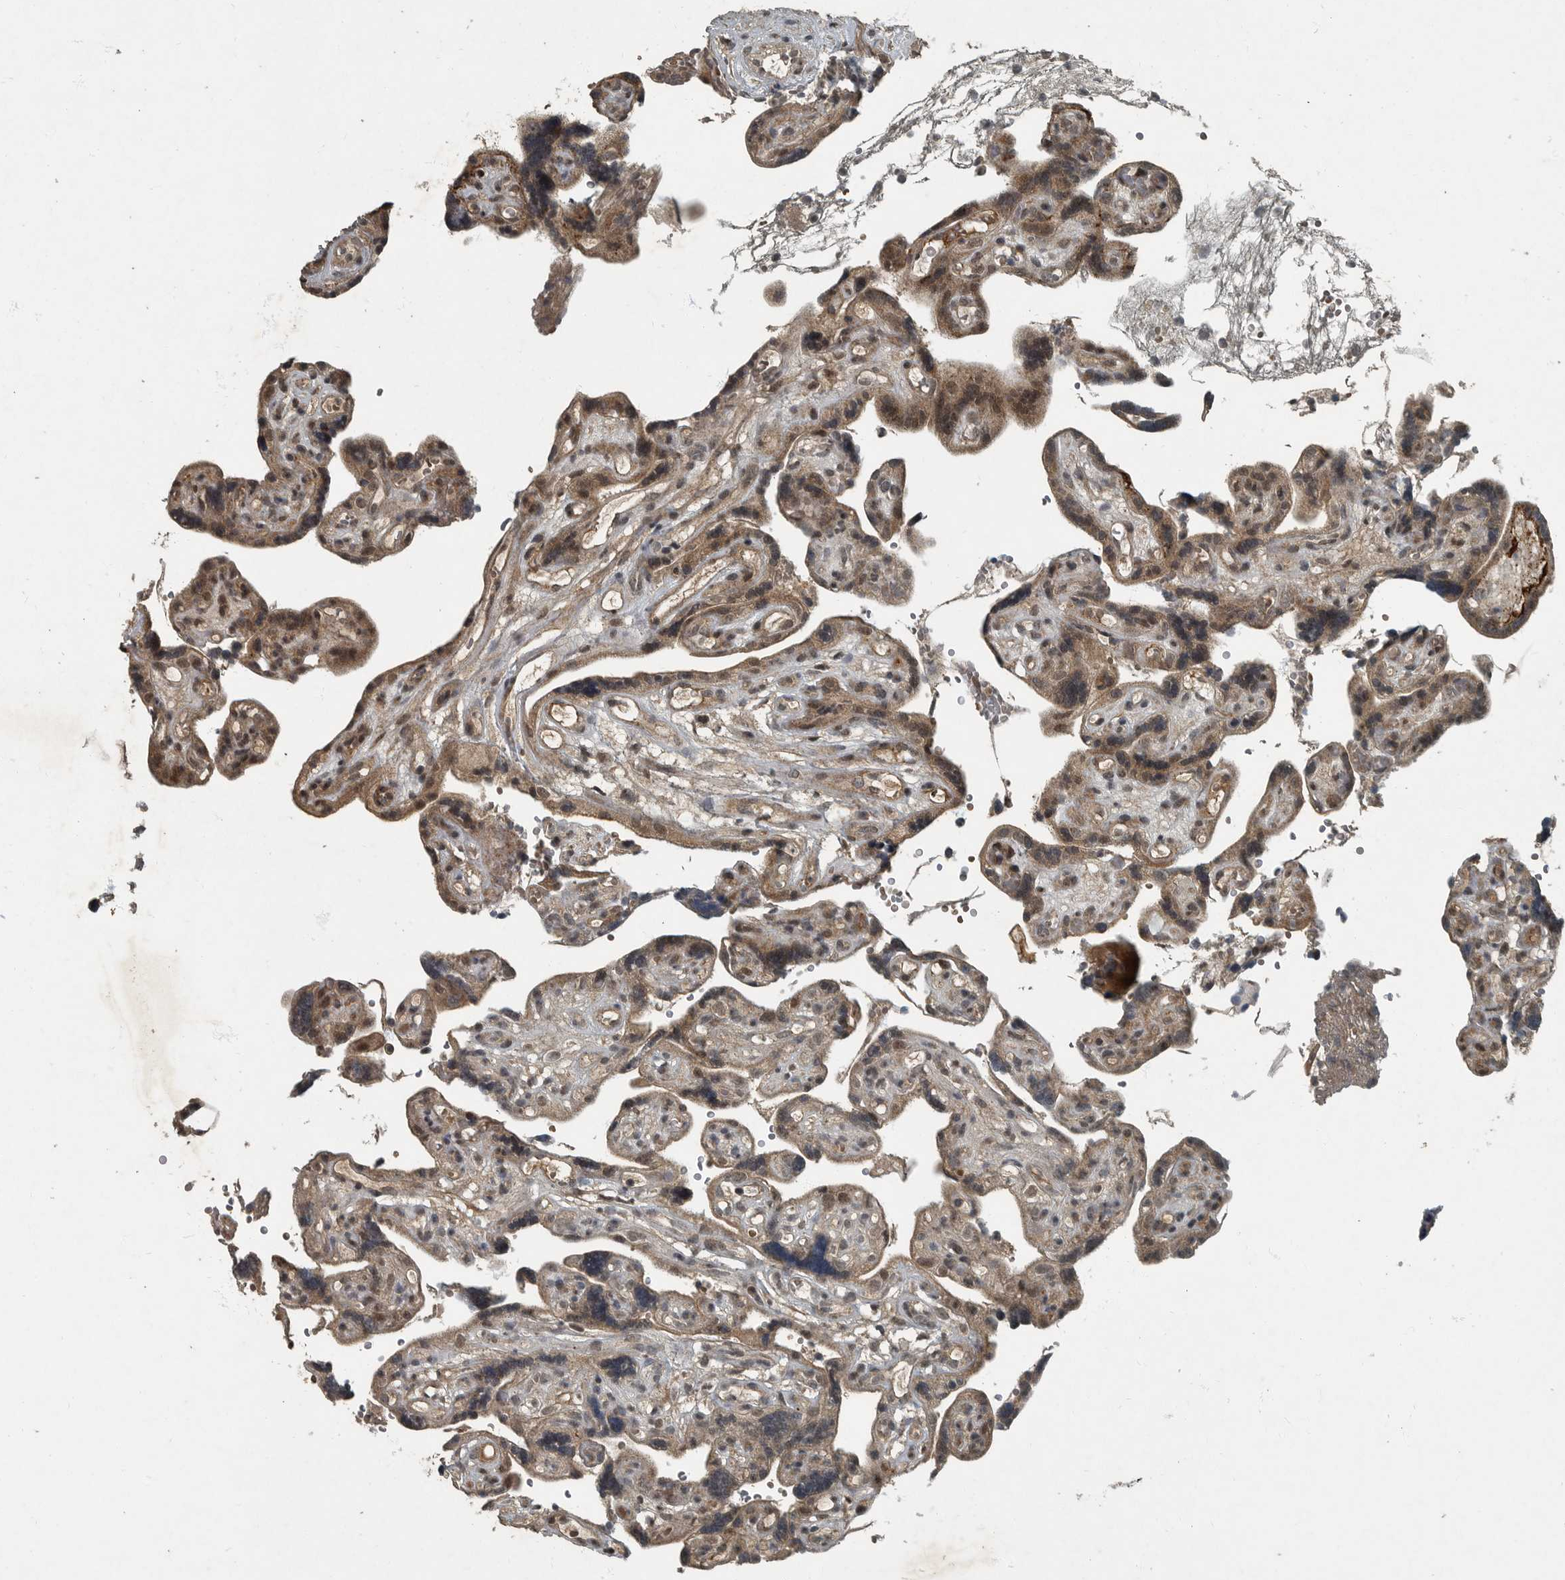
{"staining": {"intensity": "moderate", "quantity": ">75%", "location": "cytoplasmic/membranous,nuclear"}, "tissue": "placenta", "cell_type": "Decidual cells", "image_type": "normal", "snomed": [{"axis": "morphology", "description": "Normal tissue, NOS"}, {"axis": "topography", "description": "Placenta"}], "caption": "Decidual cells demonstrate medium levels of moderate cytoplasmic/membranous,nuclear staining in approximately >75% of cells in unremarkable human placenta. The protein of interest is stained brown, and the nuclei are stained in blue (DAB IHC with brightfield microscopy, high magnification).", "gene": "FOXO1", "patient": {"sex": "female", "age": 30}}